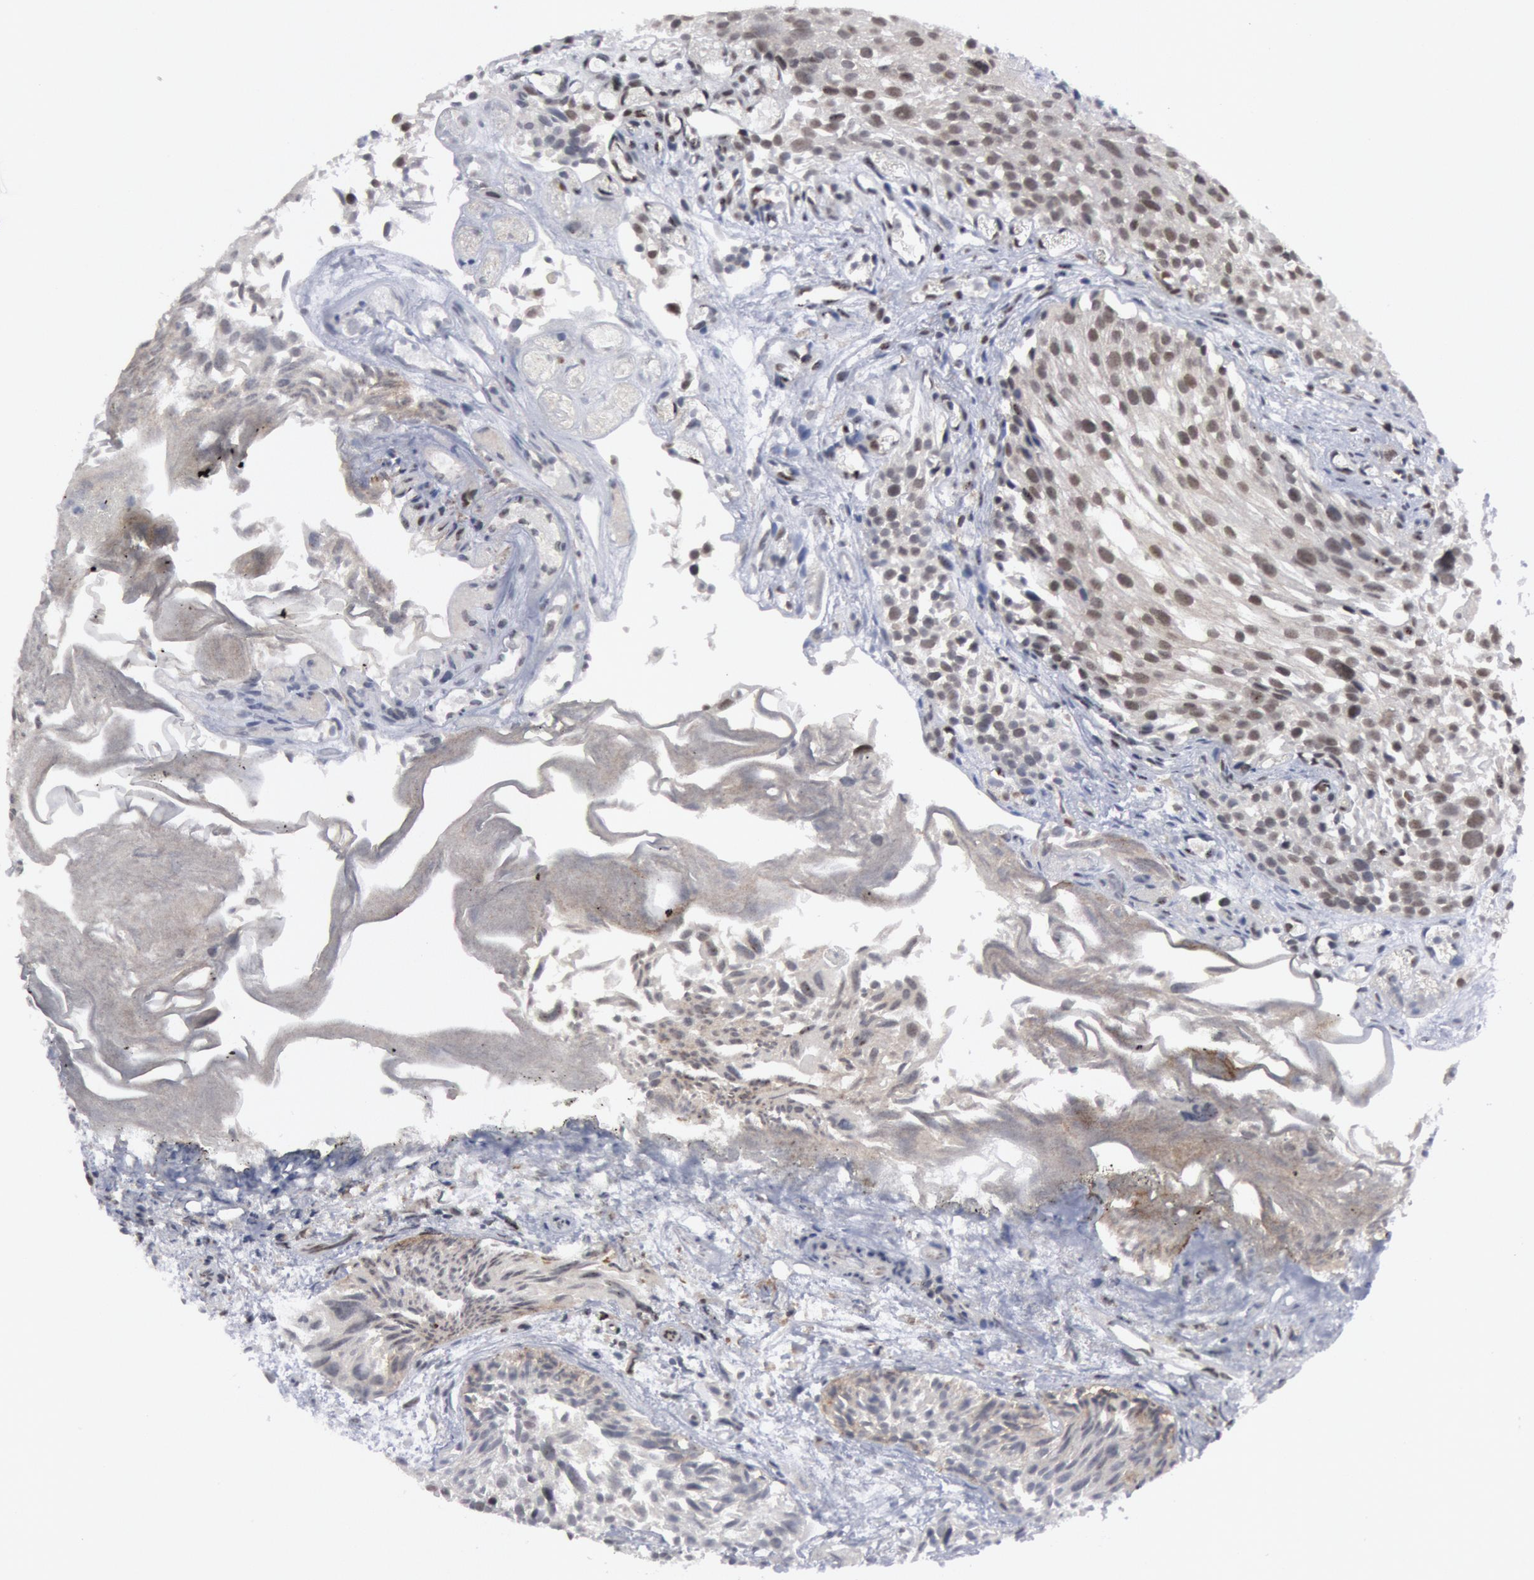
{"staining": {"intensity": "weak", "quantity": "<25%", "location": "nuclear"}, "tissue": "urothelial cancer", "cell_type": "Tumor cells", "image_type": "cancer", "snomed": [{"axis": "morphology", "description": "Urothelial carcinoma, High grade"}, {"axis": "topography", "description": "Urinary bladder"}], "caption": "IHC histopathology image of high-grade urothelial carcinoma stained for a protein (brown), which exhibits no staining in tumor cells. (Brightfield microscopy of DAB (3,3'-diaminobenzidine) immunohistochemistry at high magnification).", "gene": "FOXO1", "patient": {"sex": "female", "age": 78}}